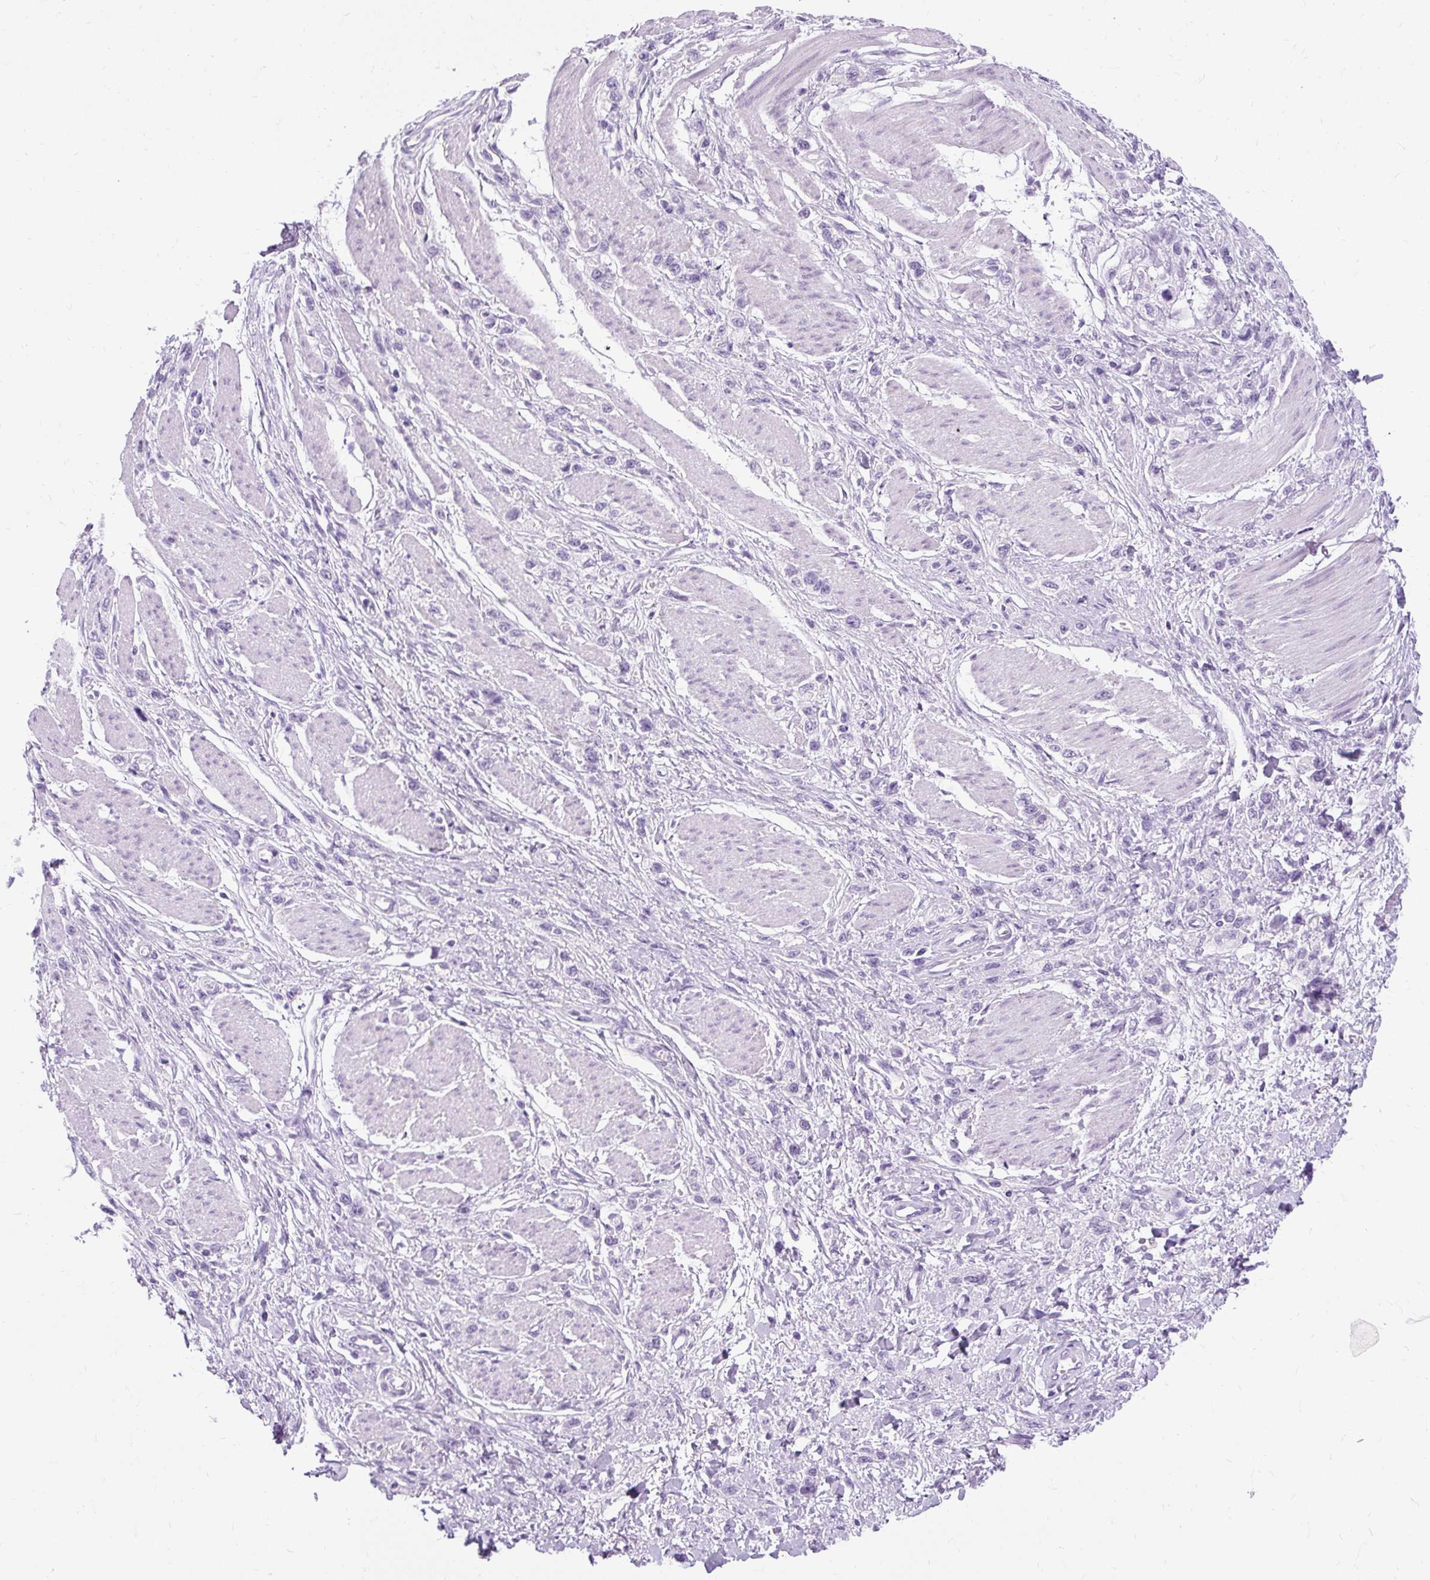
{"staining": {"intensity": "negative", "quantity": "none", "location": "none"}, "tissue": "stomach cancer", "cell_type": "Tumor cells", "image_type": "cancer", "snomed": [{"axis": "morphology", "description": "Adenocarcinoma, NOS"}, {"axis": "topography", "description": "Stomach"}], "caption": "High power microscopy micrograph of an immunohistochemistry (IHC) photomicrograph of stomach cancer (adenocarcinoma), revealing no significant staining in tumor cells.", "gene": "B3GNT4", "patient": {"sex": "female", "age": 65}}